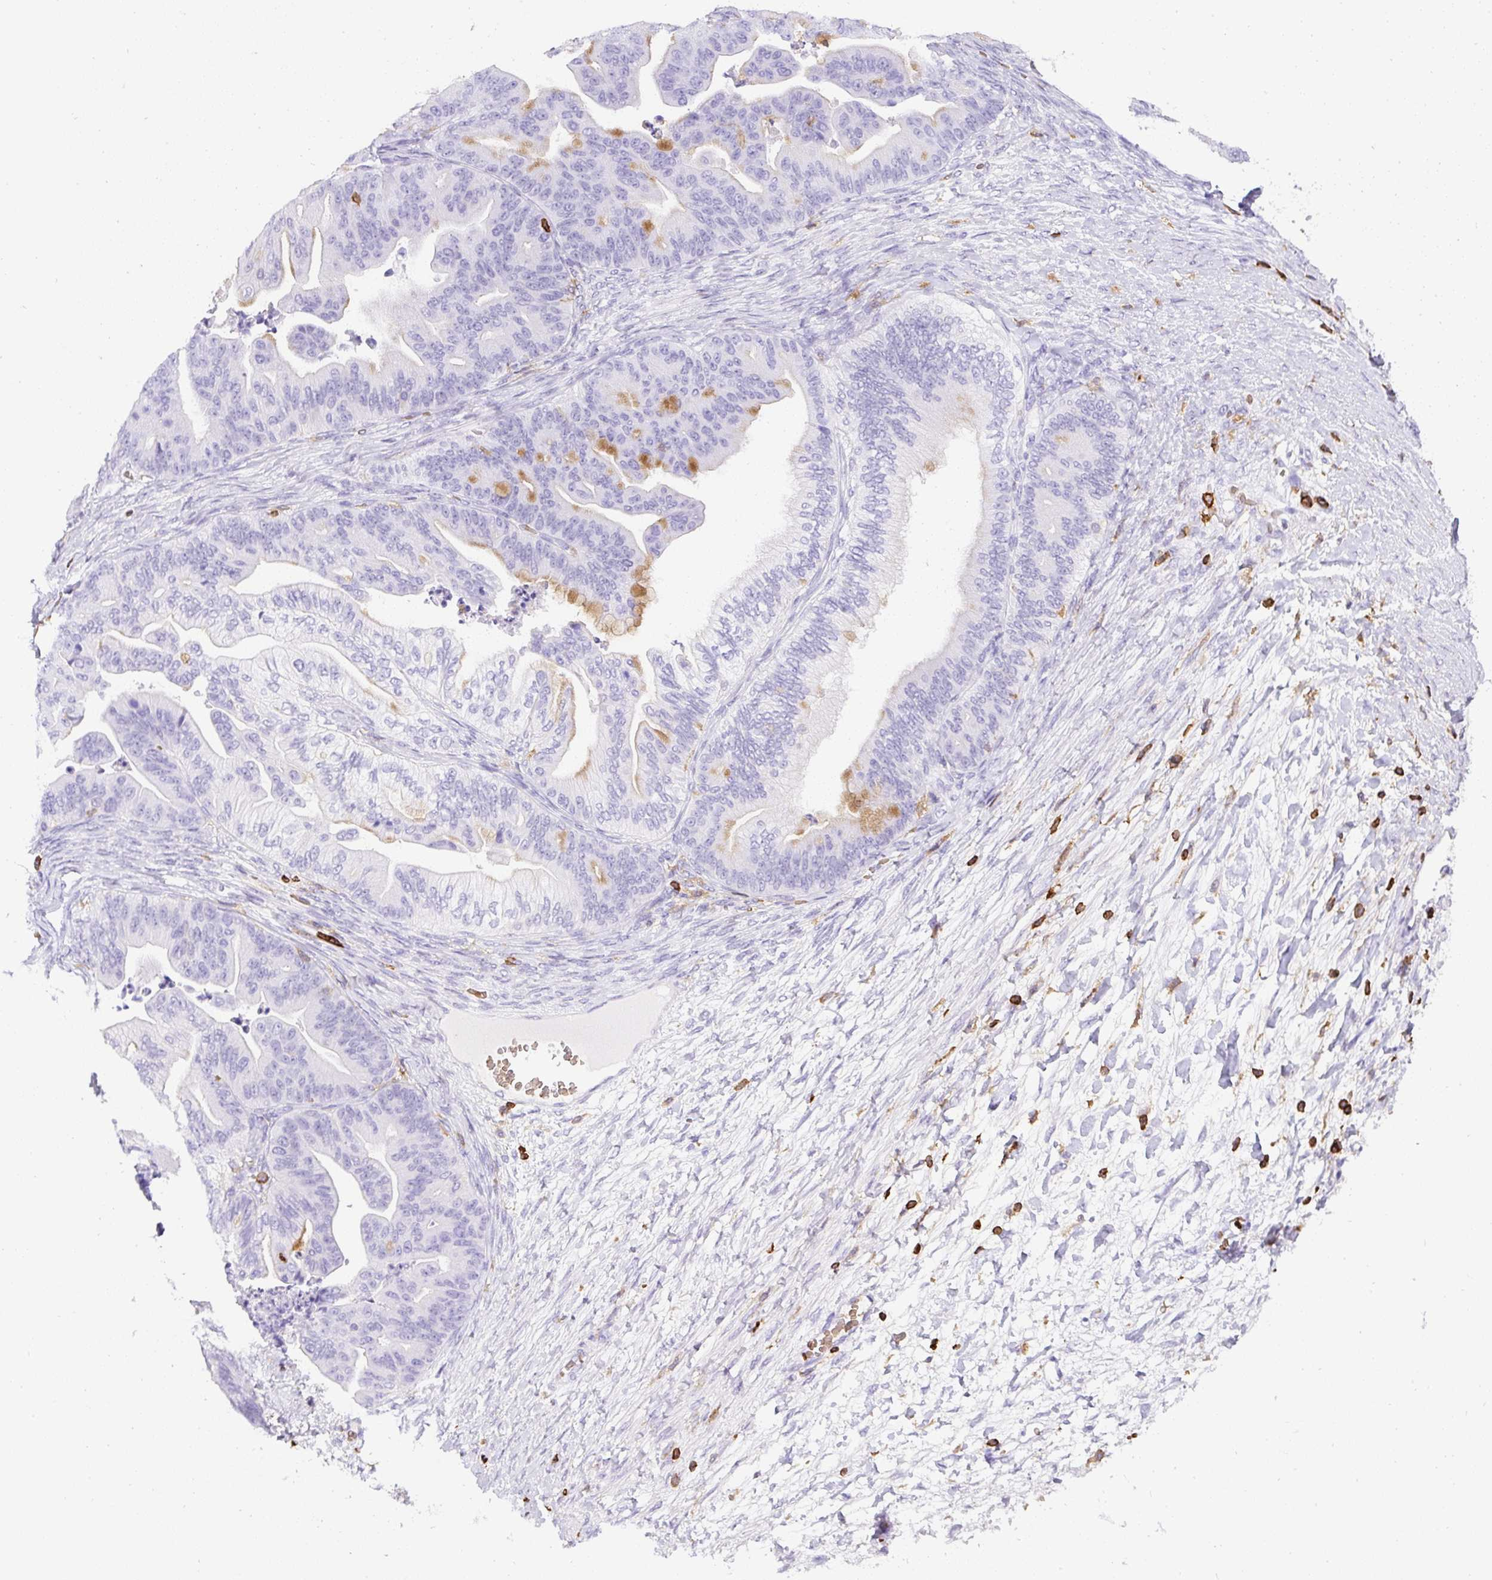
{"staining": {"intensity": "moderate", "quantity": "<25%", "location": "cytoplasmic/membranous"}, "tissue": "ovarian cancer", "cell_type": "Tumor cells", "image_type": "cancer", "snomed": [{"axis": "morphology", "description": "Cystadenocarcinoma, mucinous, NOS"}, {"axis": "topography", "description": "Ovary"}], "caption": "Brown immunohistochemical staining in human ovarian cancer (mucinous cystadenocarcinoma) exhibits moderate cytoplasmic/membranous expression in about <25% of tumor cells.", "gene": "FAM228B", "patient": {"sex": "female", "age": 67}}